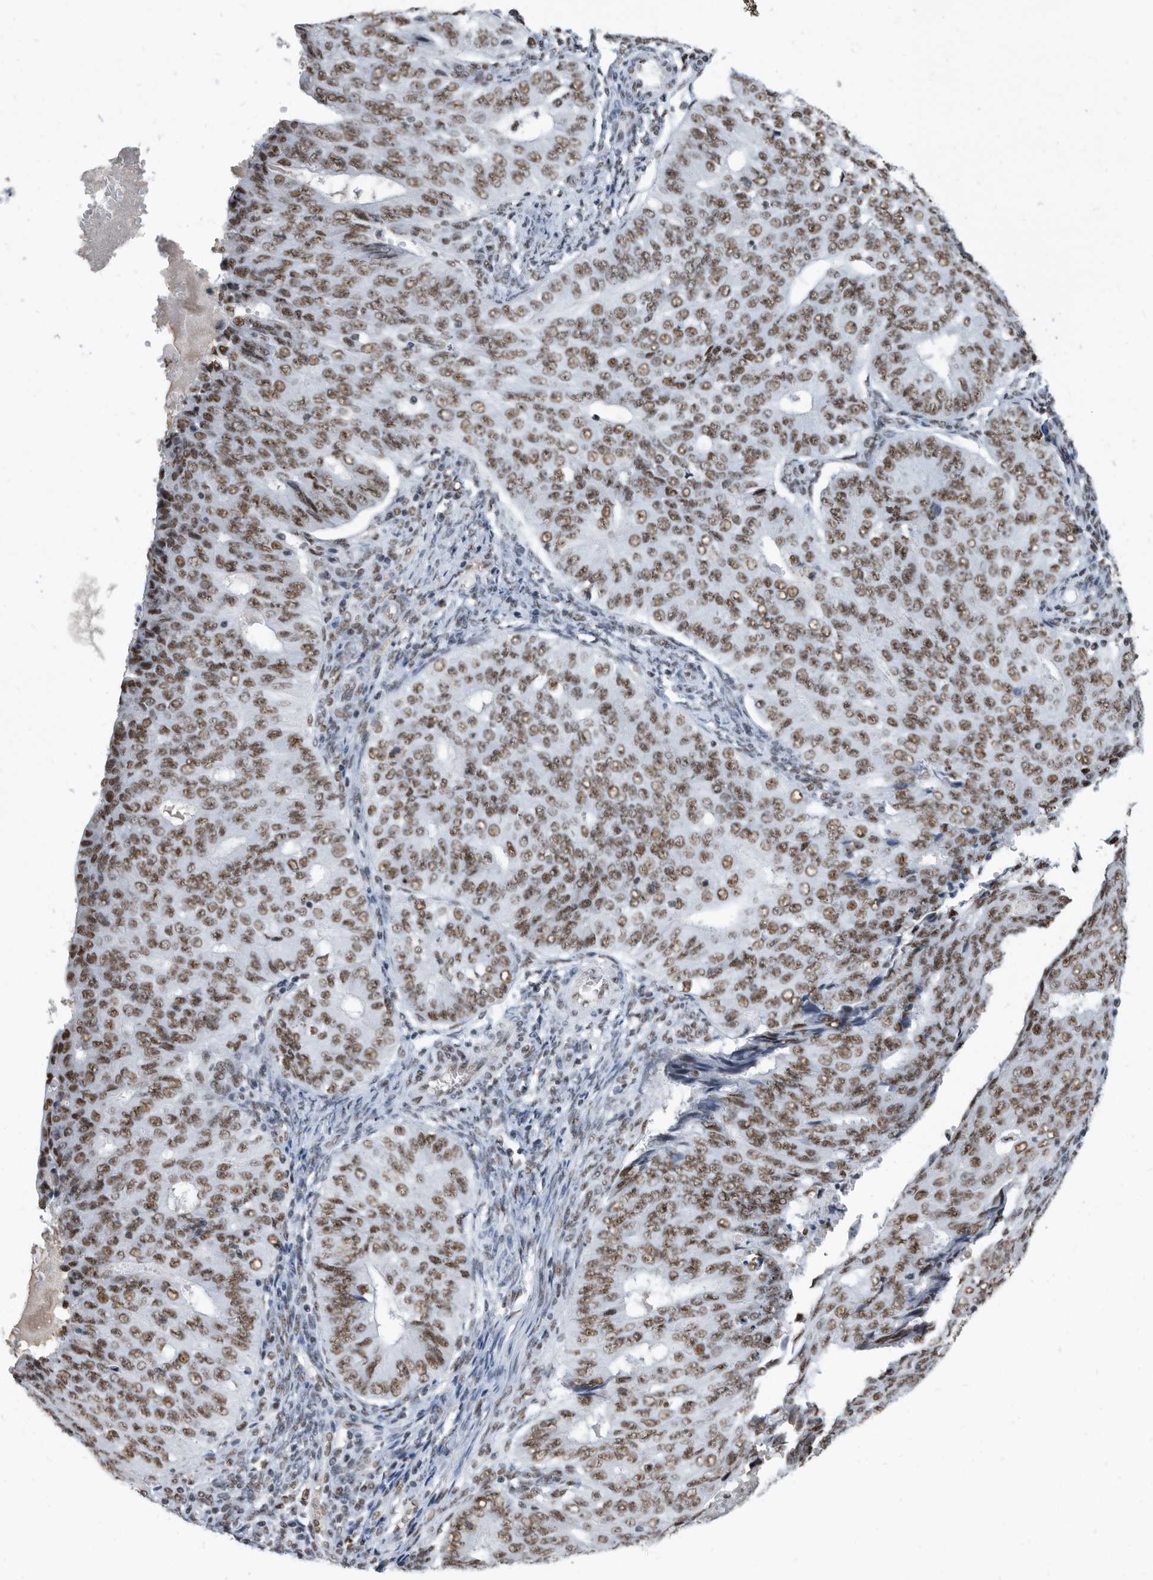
{"staining": {"intensity": "moderate", "quantity": ">75%", "location": "nuclear"}, "tissue": "endometrial cancer", "cell_type": "Tumor cells", "image_type": "cancer", "snomed": [{"axis": "morphology", "description": "Adenocarcinoma, NOS"}, {"axis": "topography", "description": "Endometrium"}], "caption": "Brown immunohistochemical staining in endometrial adenocarcinoma demonstrates moderate nuclear staining in about >75% of tumor cells.", "gene": "SF3A1", "patient": {"sex": "female", "age": 32}}